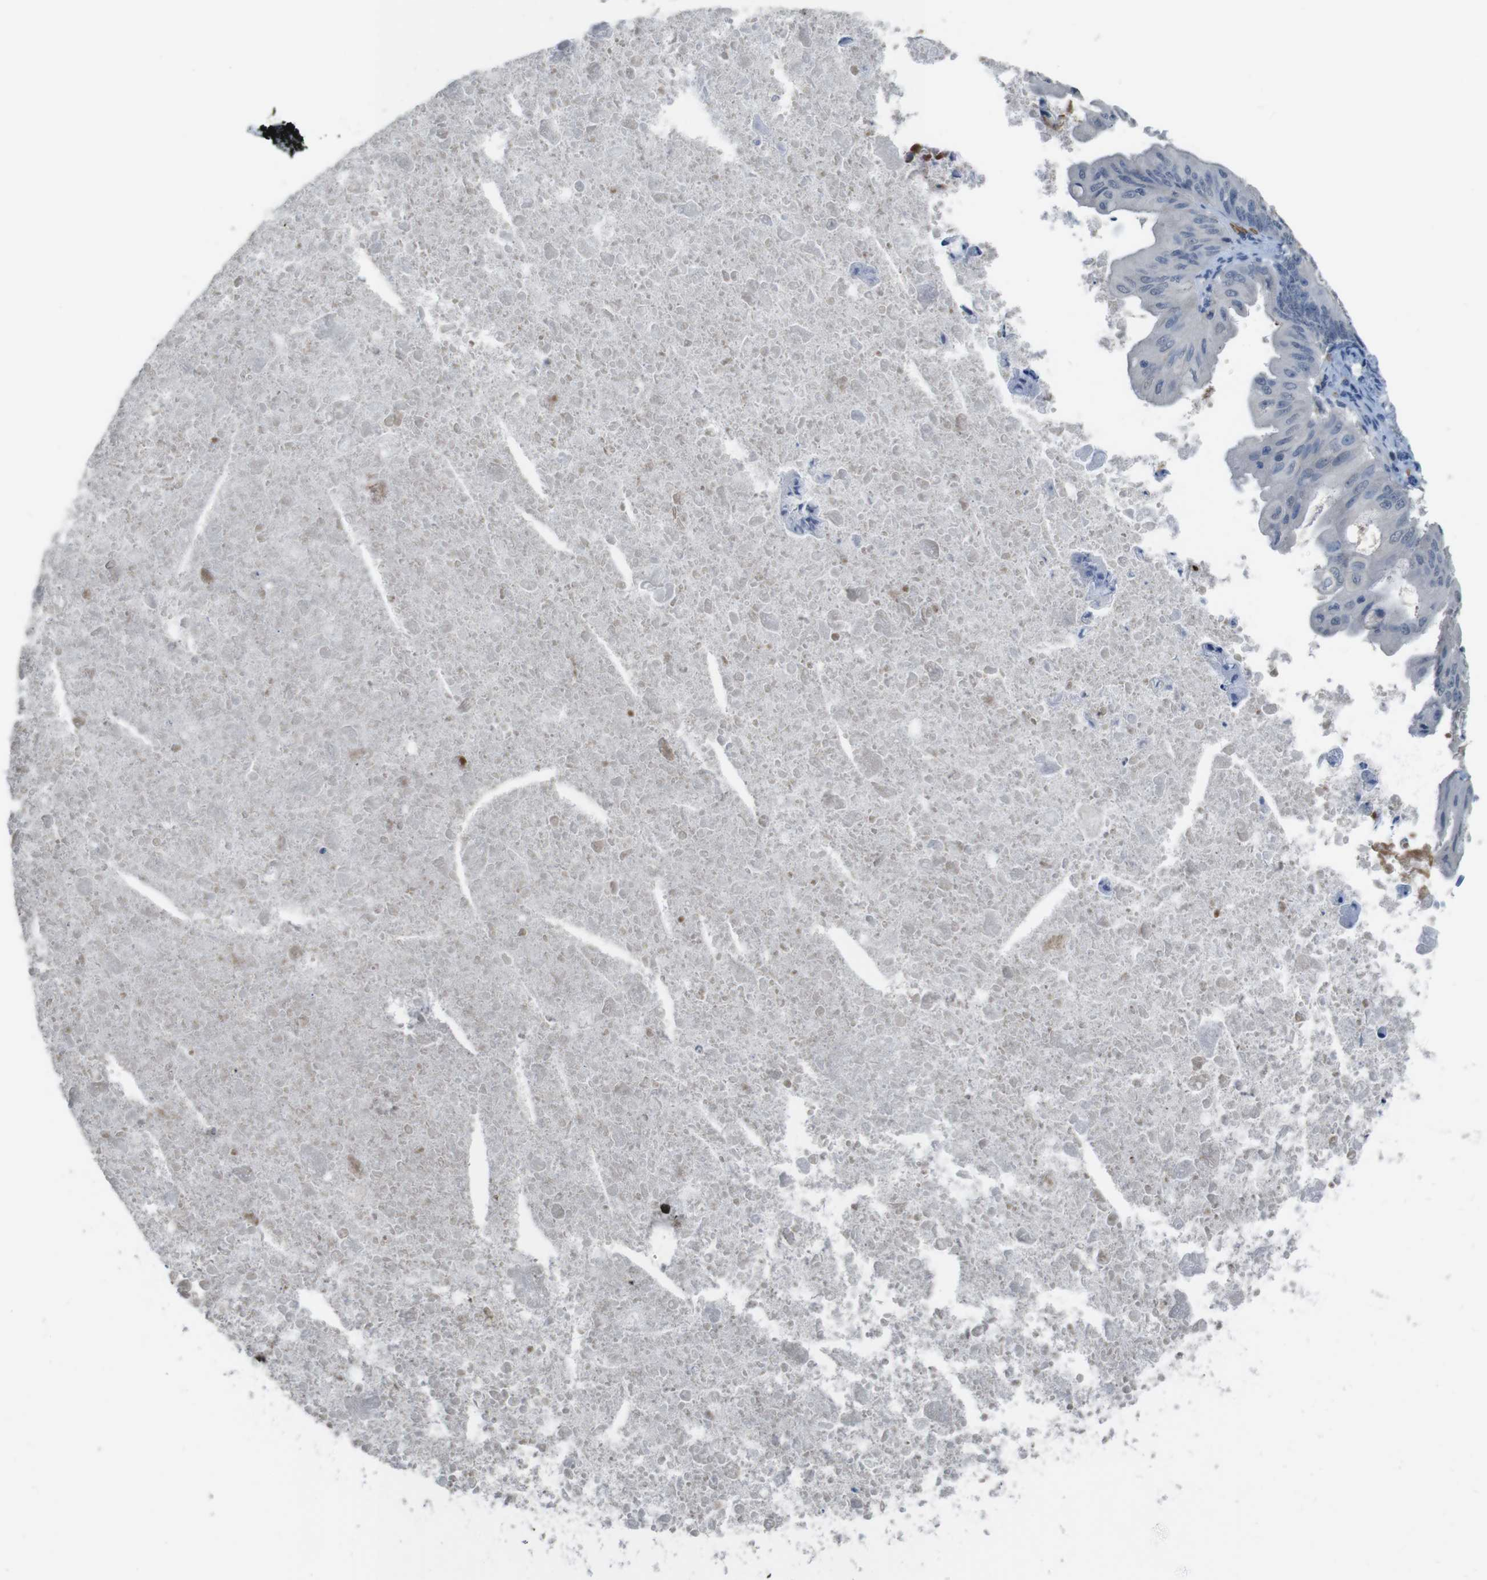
{"staining": {"intensity": "negative", "quantity": "none", "location": "none"}, "tissue": "ovarian cancer", "cell_type": "Tumor cells", "image_type": "cancer", "snomed": [{"axis": "morphology", "description": "Cystadenocarcinoma, mucinous, NOS"}, {"axis": "topography", "description": "Ovary"}], "caption": "Tumor cells are negative for protein expression in human mucinous cystadenocarcinoma (ovarian). The staining is performed using DAB brown chromogen with nuclei counter-stained in using hematoxylin.", "gene": "GYPA", "patient": {"sex": "female", "age": 37}}